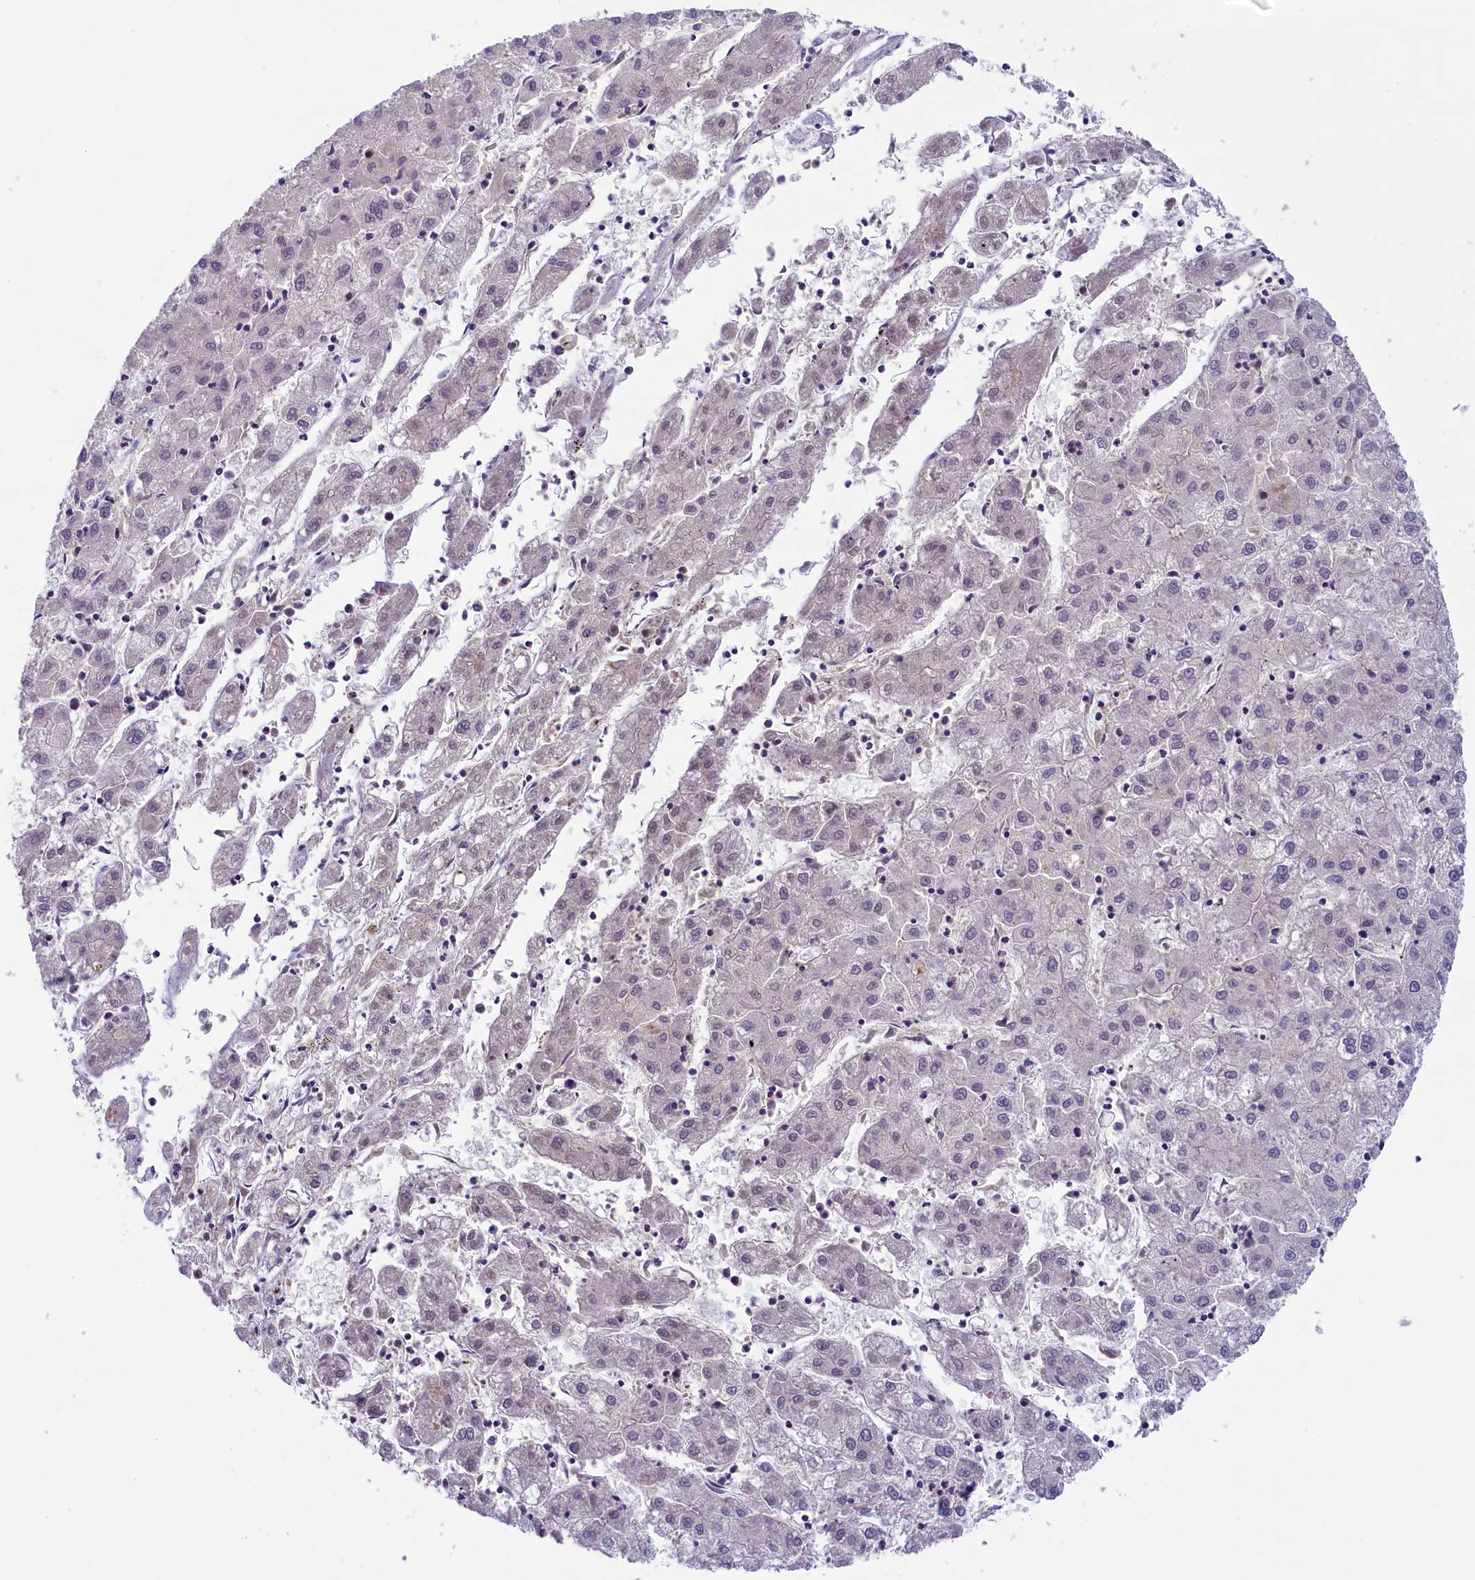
{"staining": {"intensity": "weak", "quantity": "<25%", "location": "nuclear"}, "tissue": "liver cancer", "cell_type": "Tumor cells", "image_type": "cancer", "snomed": [{"axis": "morphology", "description": "Carcinoma, Hepatocellular, NOS"}, {"axis": "topography", "description": "Liver"}], "caption": "This photomicrograph is of hepatocellular carcinoma (liver) stained with immunohistochemistry (IHC) to label a protein in brown with the nuclei are counter-stained blue. There is no positivity in tumor cells.", "gene": "CRAMP1", "patient": {"sex": "male", "age": 72}}